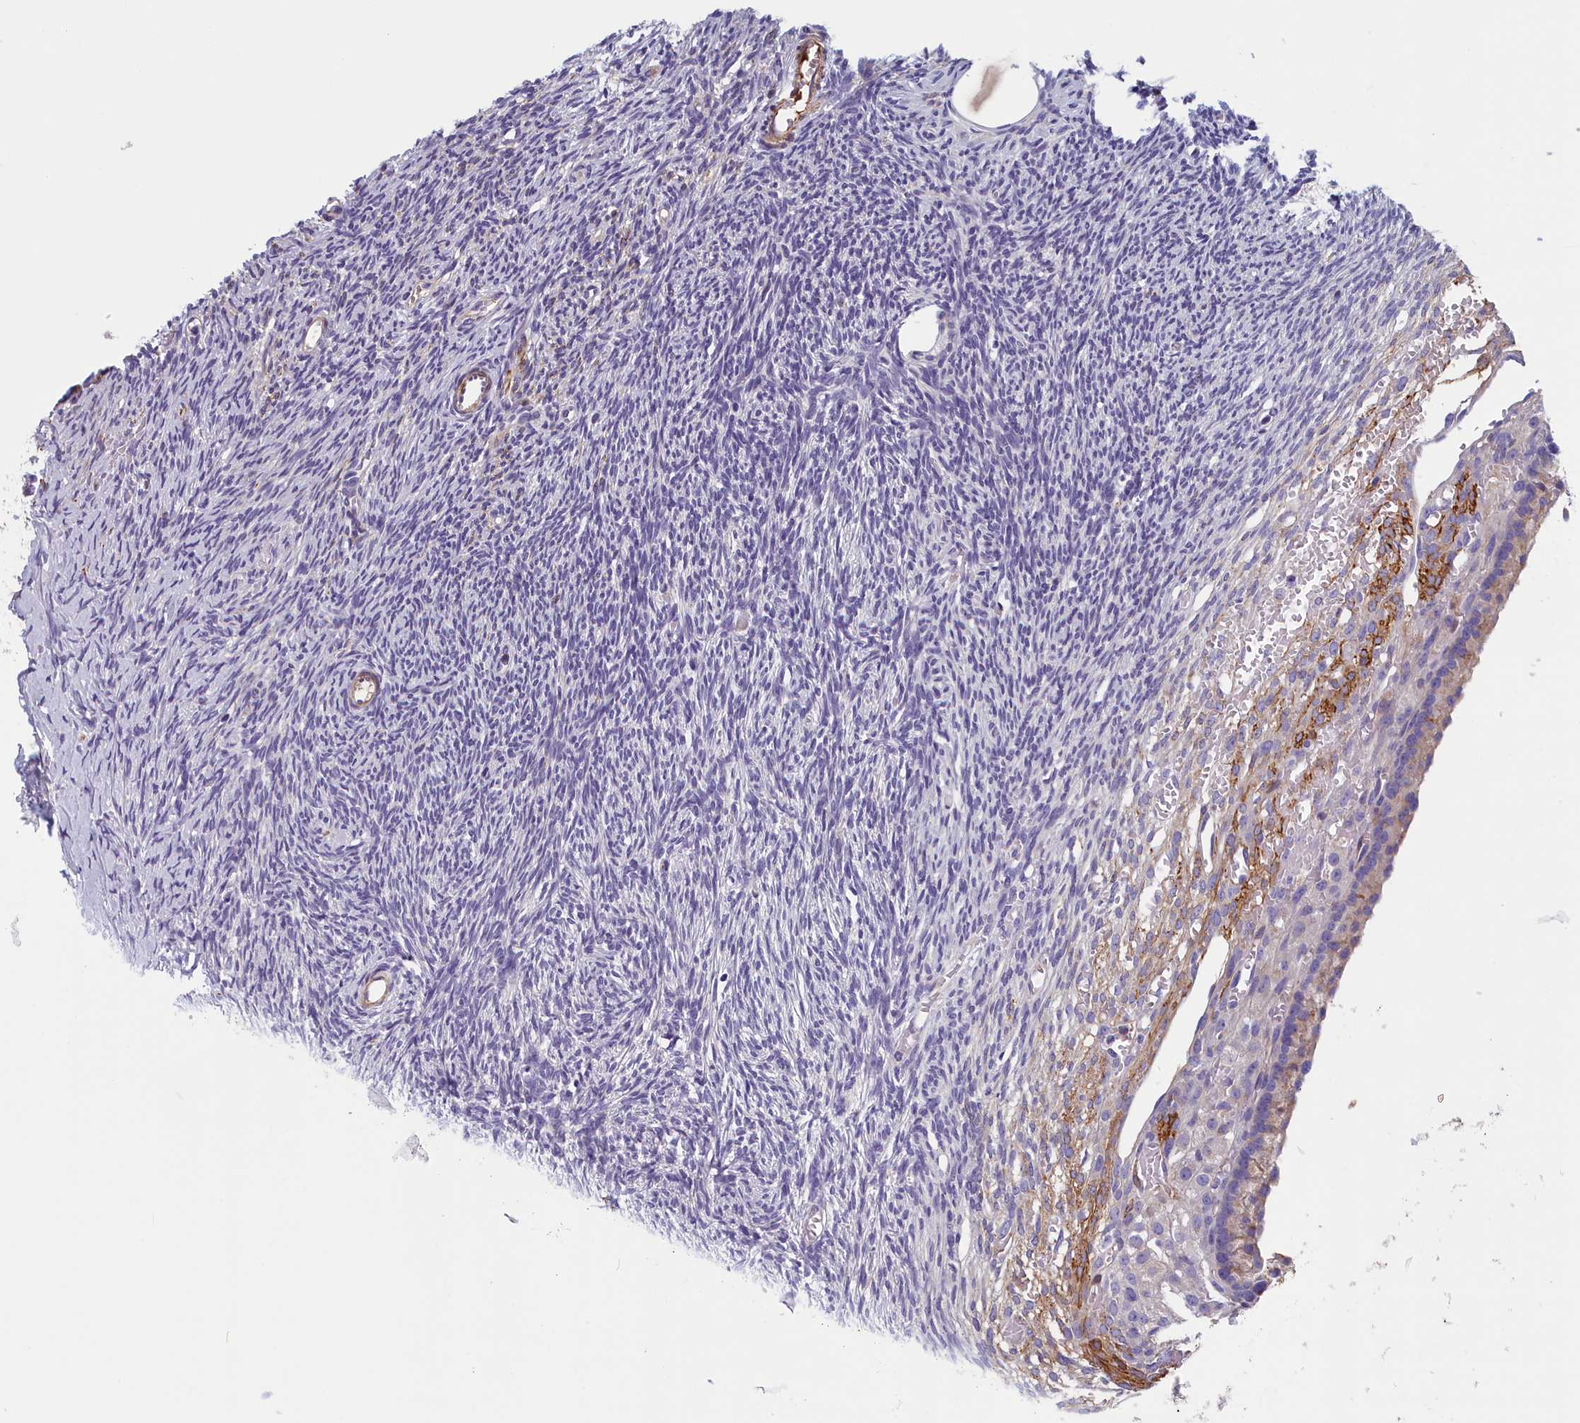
{"staining": {"intensity": "negative", "quantity": "none", "location": "none"}, "tissue": "ovary", "cell_type": "Follicle cells", "image_type": "normal", "snomed": [{"axis": "morphology", "description": "Normal tissue, NOS"}, {"axis": "topography", "description": "Ovary"}], "caption": "IHC histopathology image of benign ovary: ovary stained with DAB exhibits no significant protein expression in follicle cells.", "gene": "BCL2L13", "patient": {"sex": "female", "age": 39}}